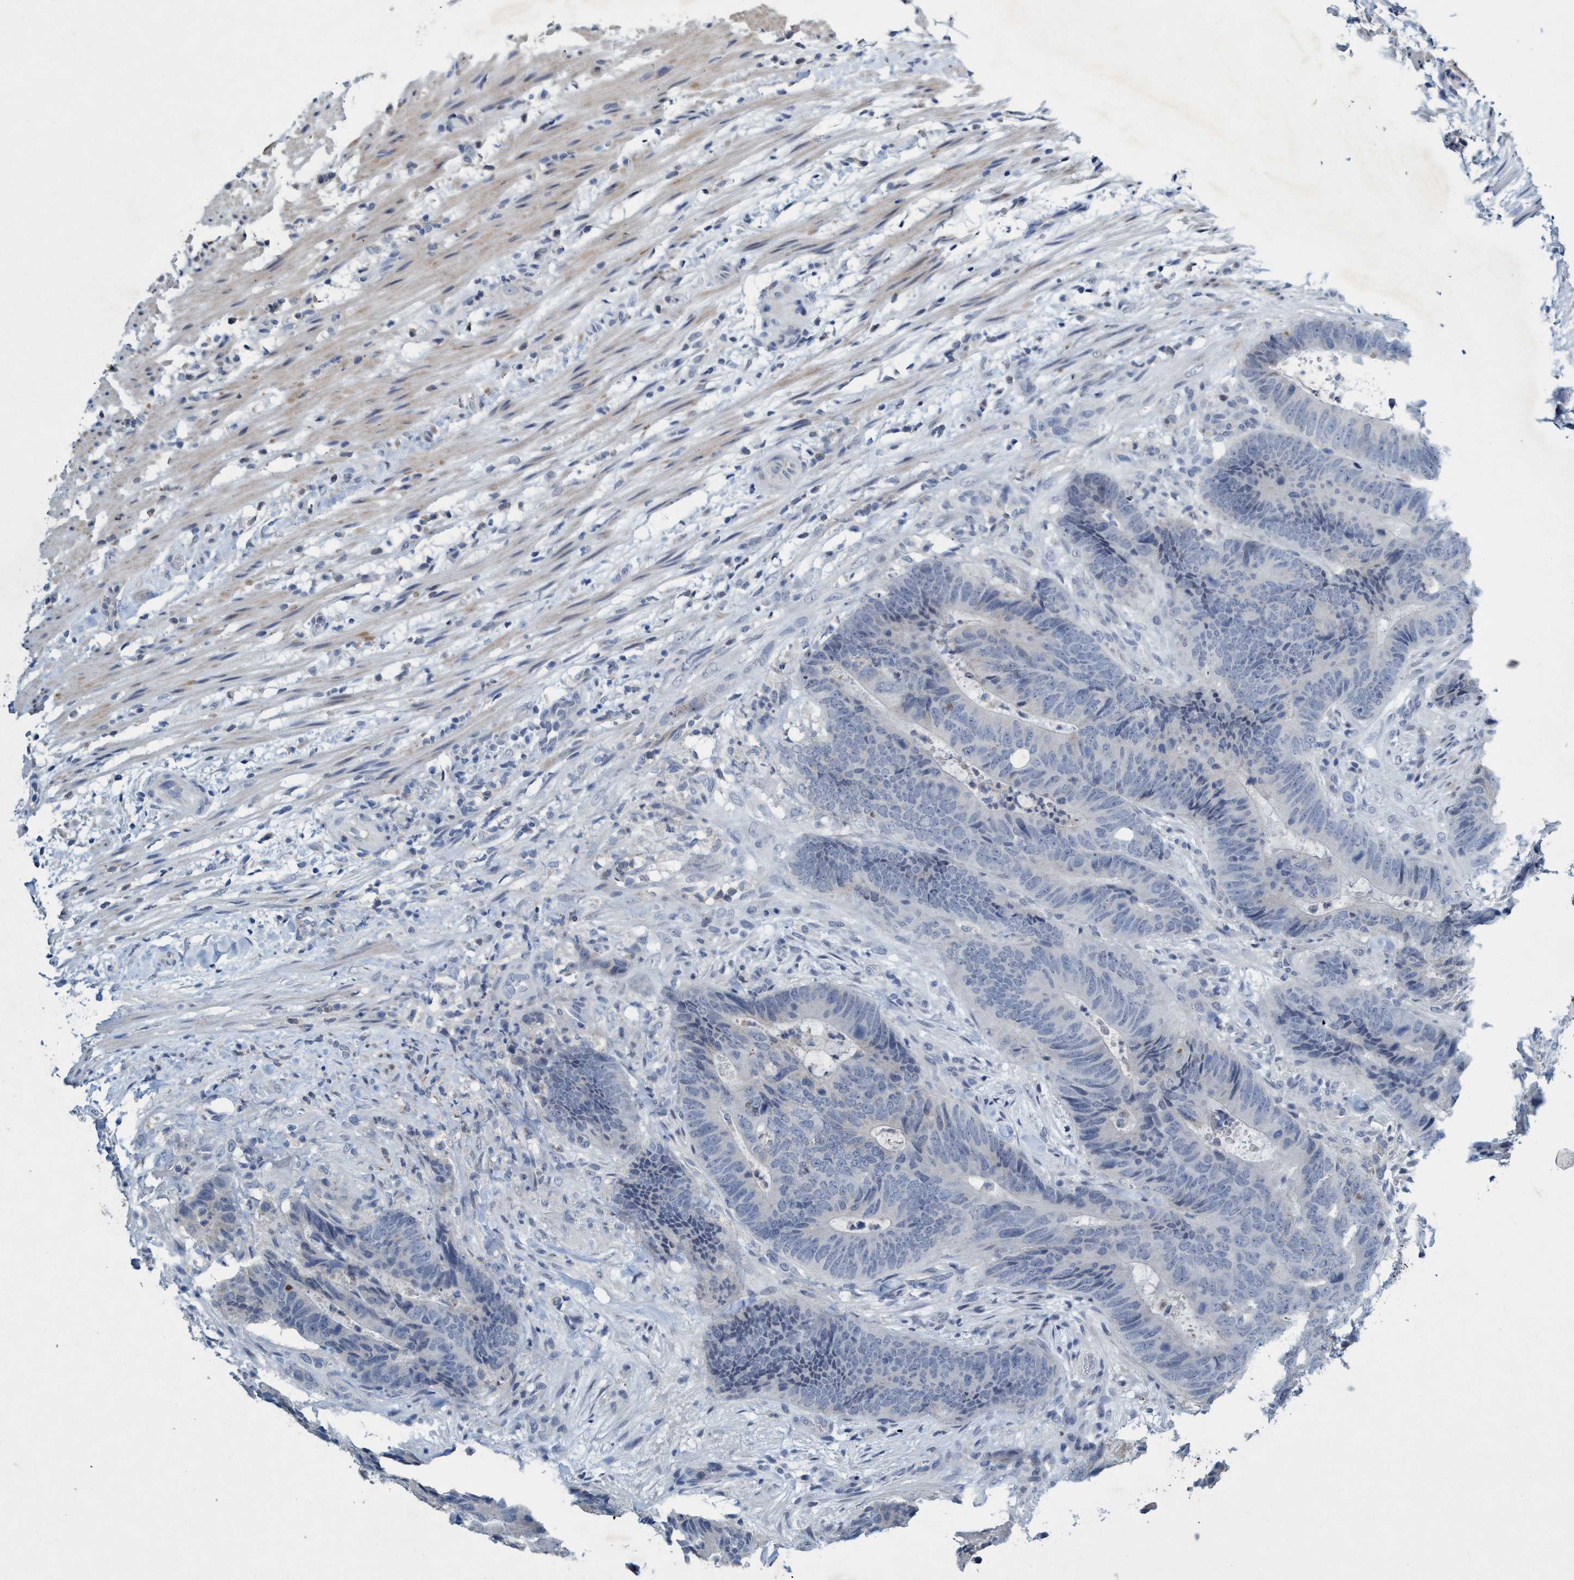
{"staining": {"intensity": "negative", "quantity": "none", "location": "none"}, "tissue": "colorectal cancer", "cell_type": "Tumor cells", "image_type": "cancer", "snomed": [{"axis": "morphology", "description": "Adenocarcinoma, NOS"}, {"axis": "topography", "description": "Colon"}], "caption": "This is an IHC photomicrograph of colorectal adenocarcinoma. There is no expression in tumor cells.", "gene": "RNF208", "patient": {"sex": "male", "age": 56}}